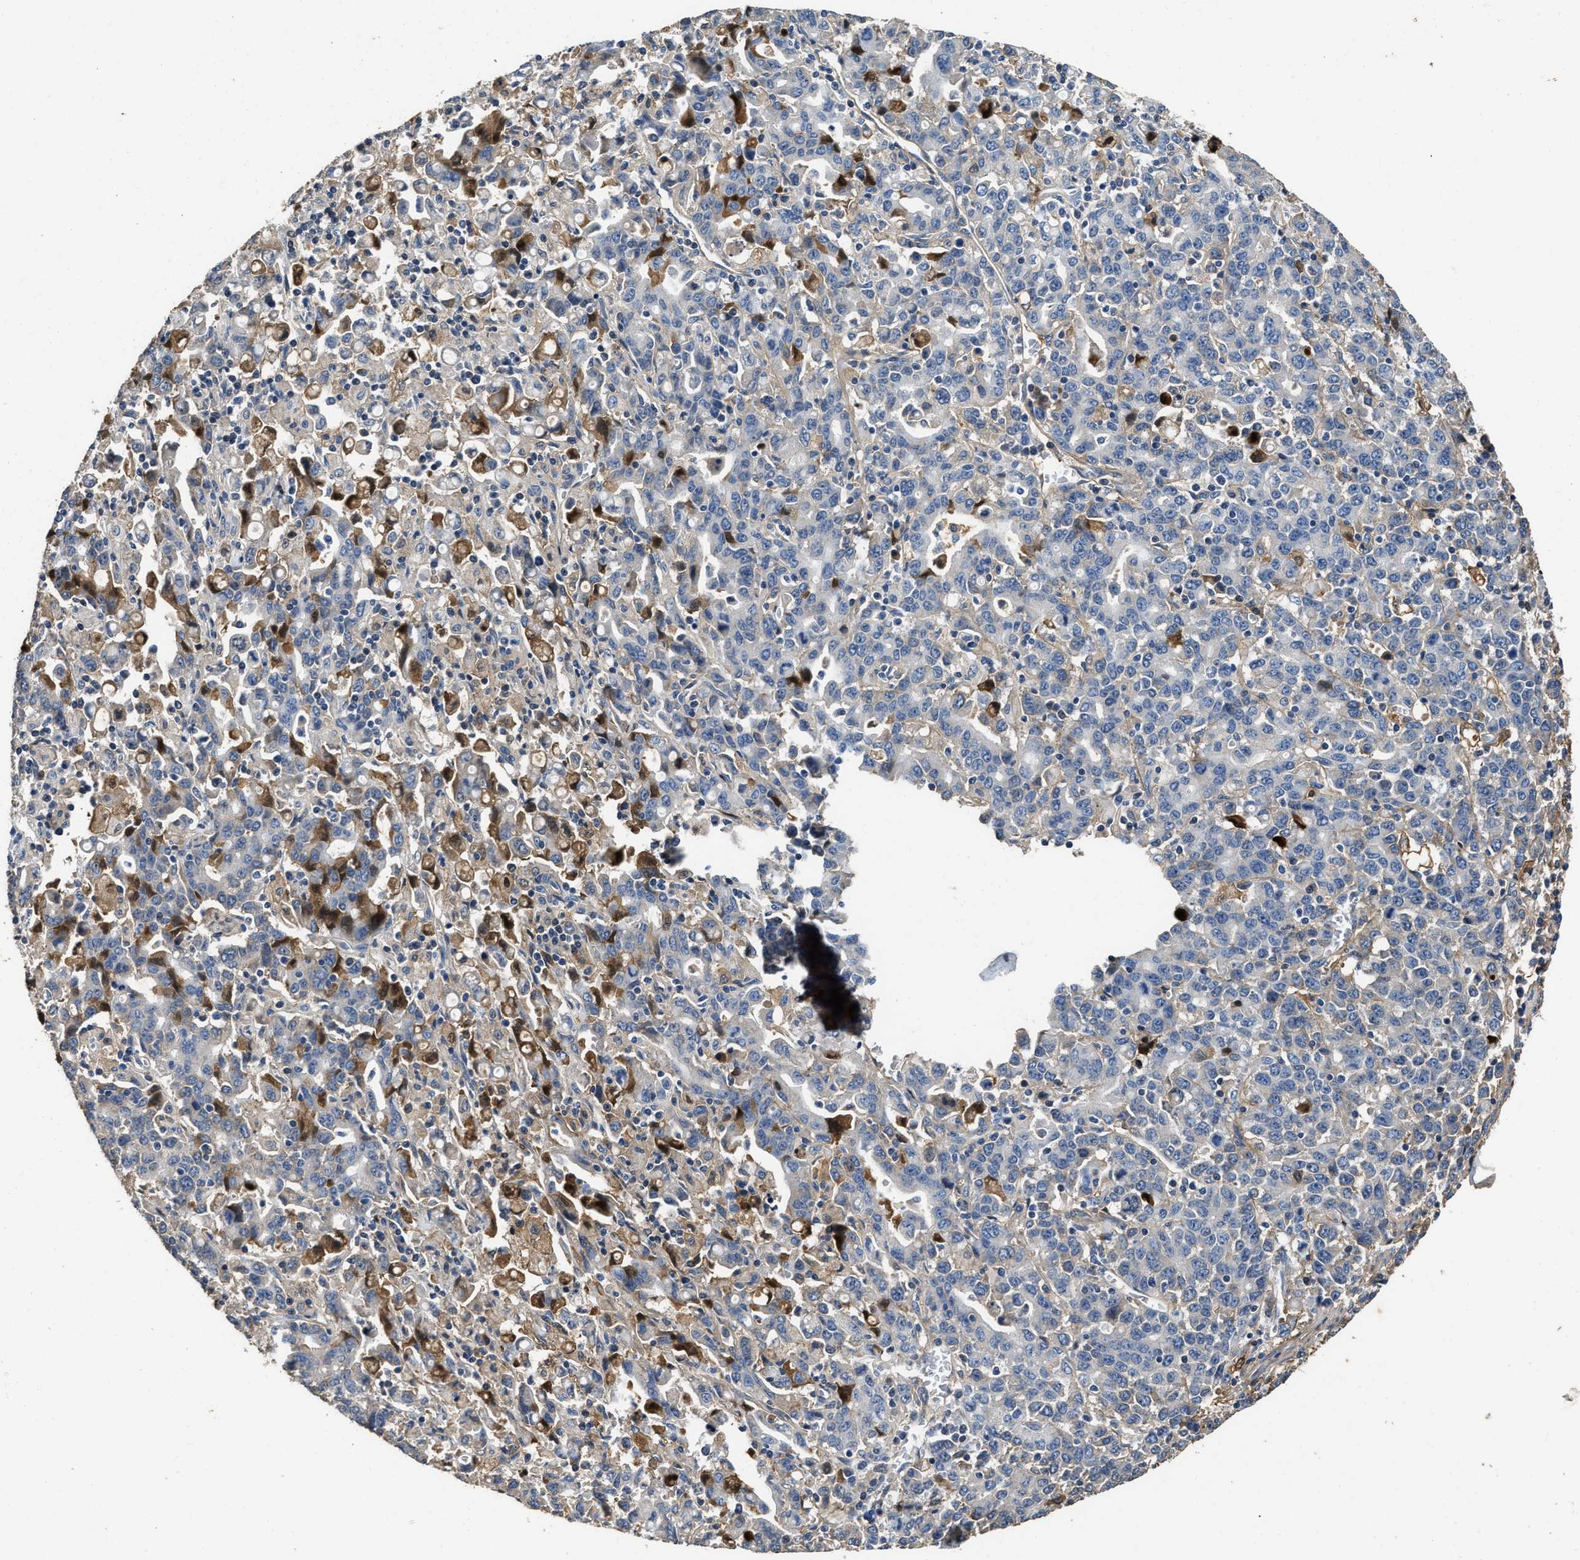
{"staining": {"intensity": "moderate", "quantity": "25%-75%", "location": "cytoplasmic/membranous"}, "tissue": "stomach cancer", "cell_type": "Tumor cells", "image_type": "cancer", "snomed": [{"axis": "morphology", "description": "Adenocarcinoma, NOS"}, {"axis": "topography", "description": "Stomach, upper"}], "caption": "Human stomach adenocarcinoma stained with a protein marker exhibits moderate staining in tumor cells.", "gene": "C3", "patient": {"sex": "male", "age": 69}}